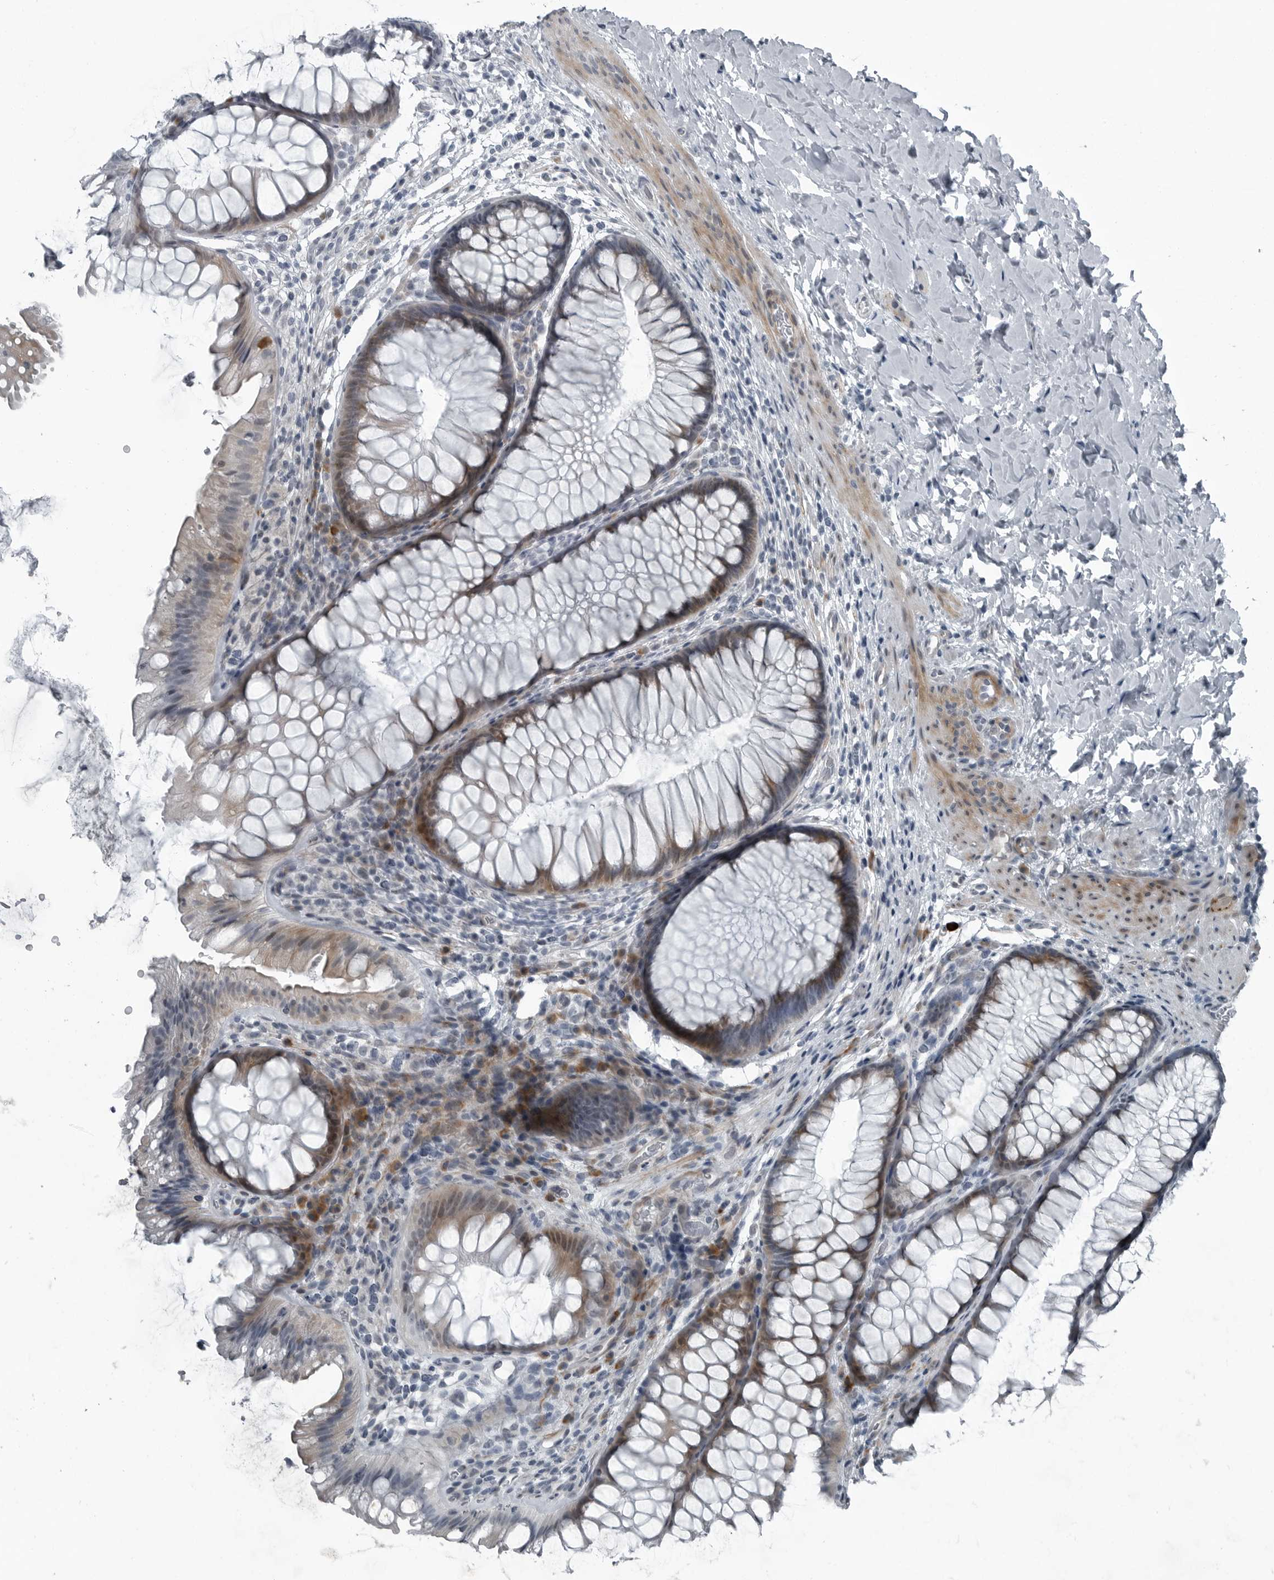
{"staining": {"intensity": "negative", "quantity": "none", "location": "none"}, "tissue": "colon", "cell_type": "Endothelial cells", "image_type": "normal", "snomed": [{"axis": "morphology", "description": "Normal tissue, NOS"}, {"axis": "topography", "description": "Colon"}], "caption": "Immunohistochemistry image of benign colon stained for a protein (brown), which demonstrates no staining in endothelial cells.", "gene": "DNAAF11", "patient": {"sex": "female", "age": 62}}